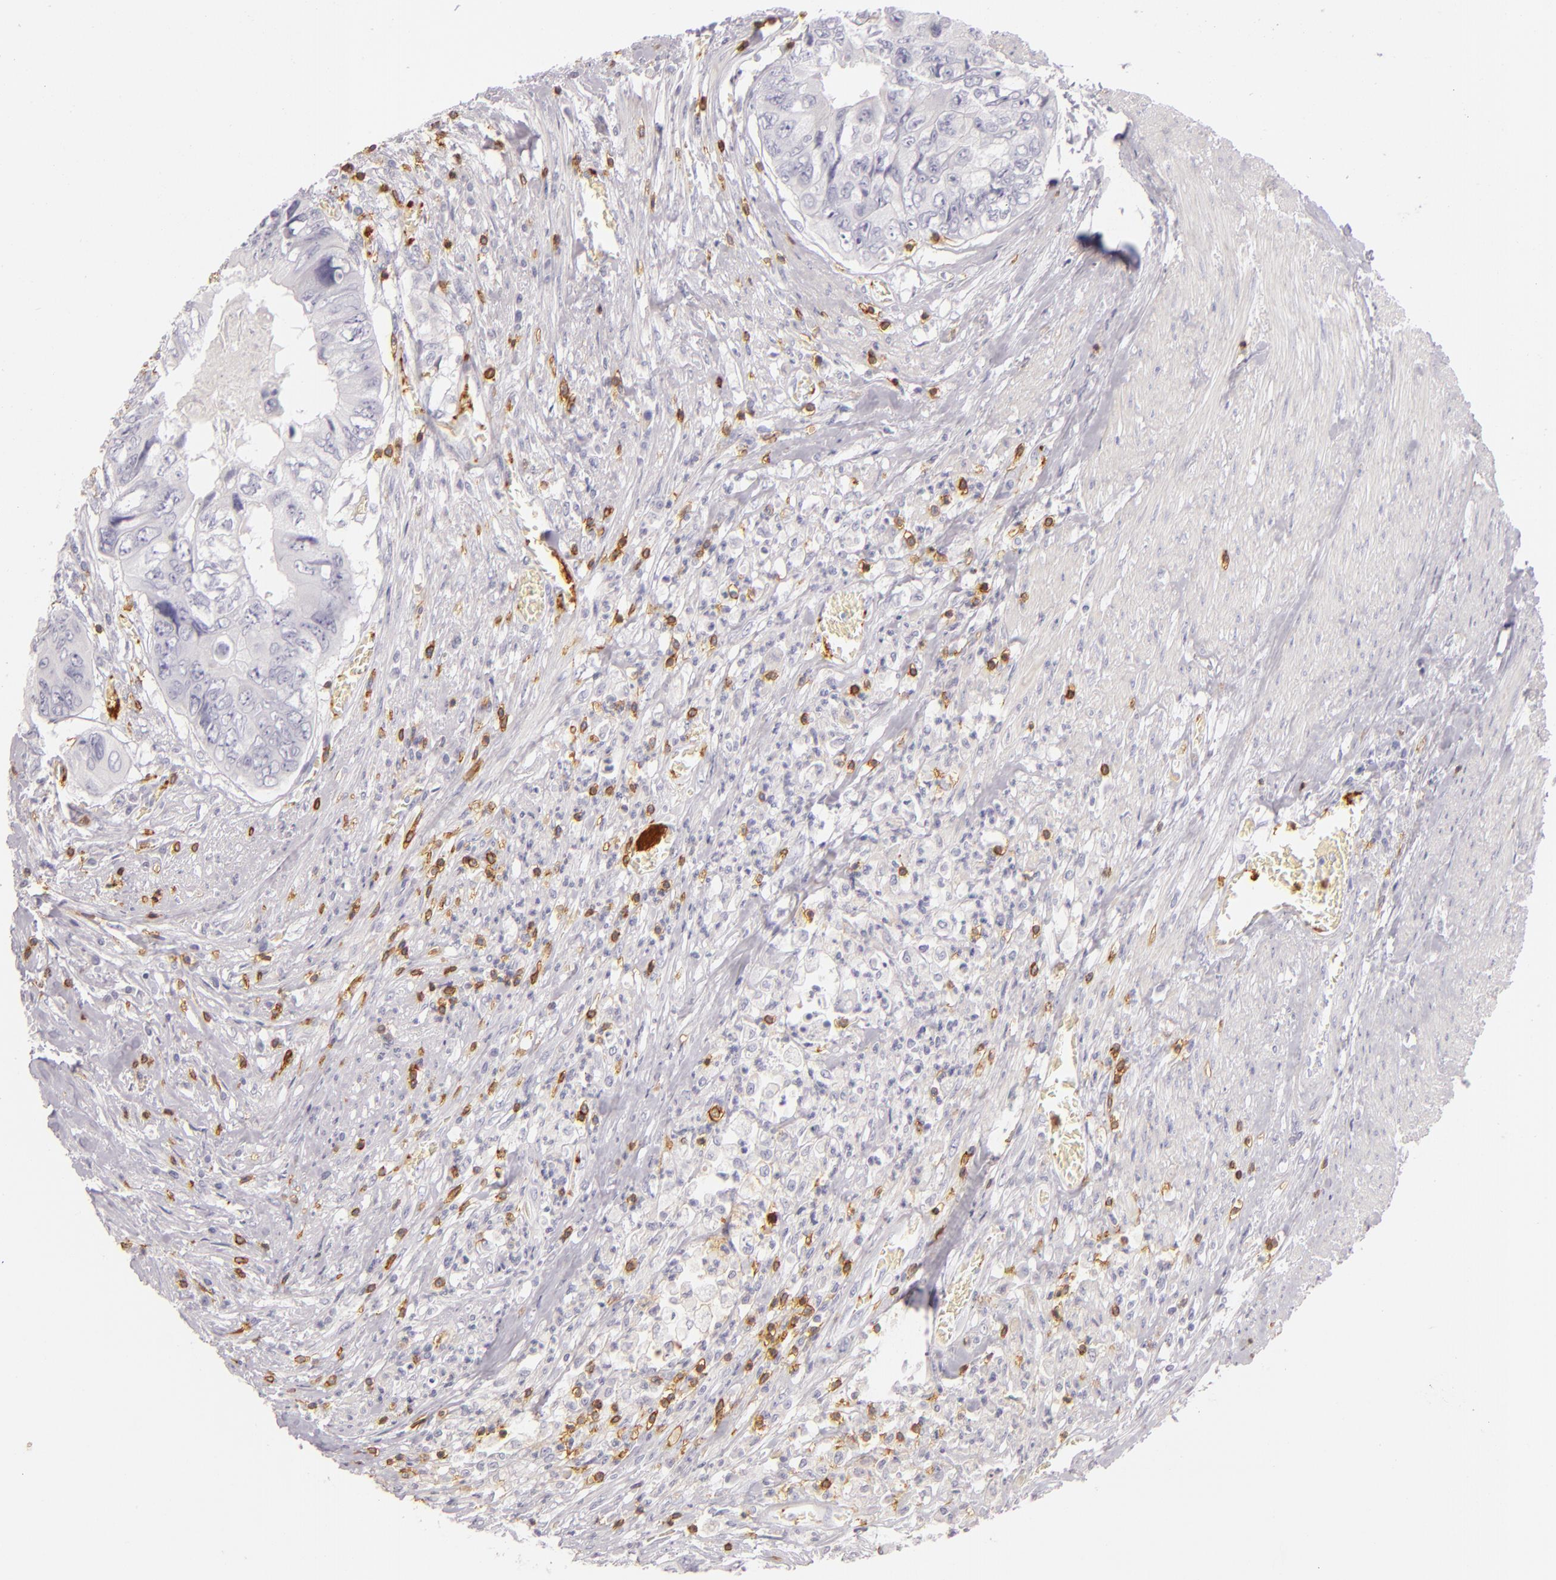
{"staining": {"intensity": "negative", "quantity": "none", "location": "none"}, "tissue": "colorectal cancer", "cell_type": "Tumor cells", "image_type": "cancer", "snomed": [{"axis": "morphology", "description": "Adenocarcinoma, NOS"}, {"axis": "topography", "description": "Rectum"}], "caption": "Immunohistochemical staining of human colorectal cancer demonstrates no significant positivity in tumor cells.", "gene": "LAT", "patient": {"sex": "female", "age": 82}}